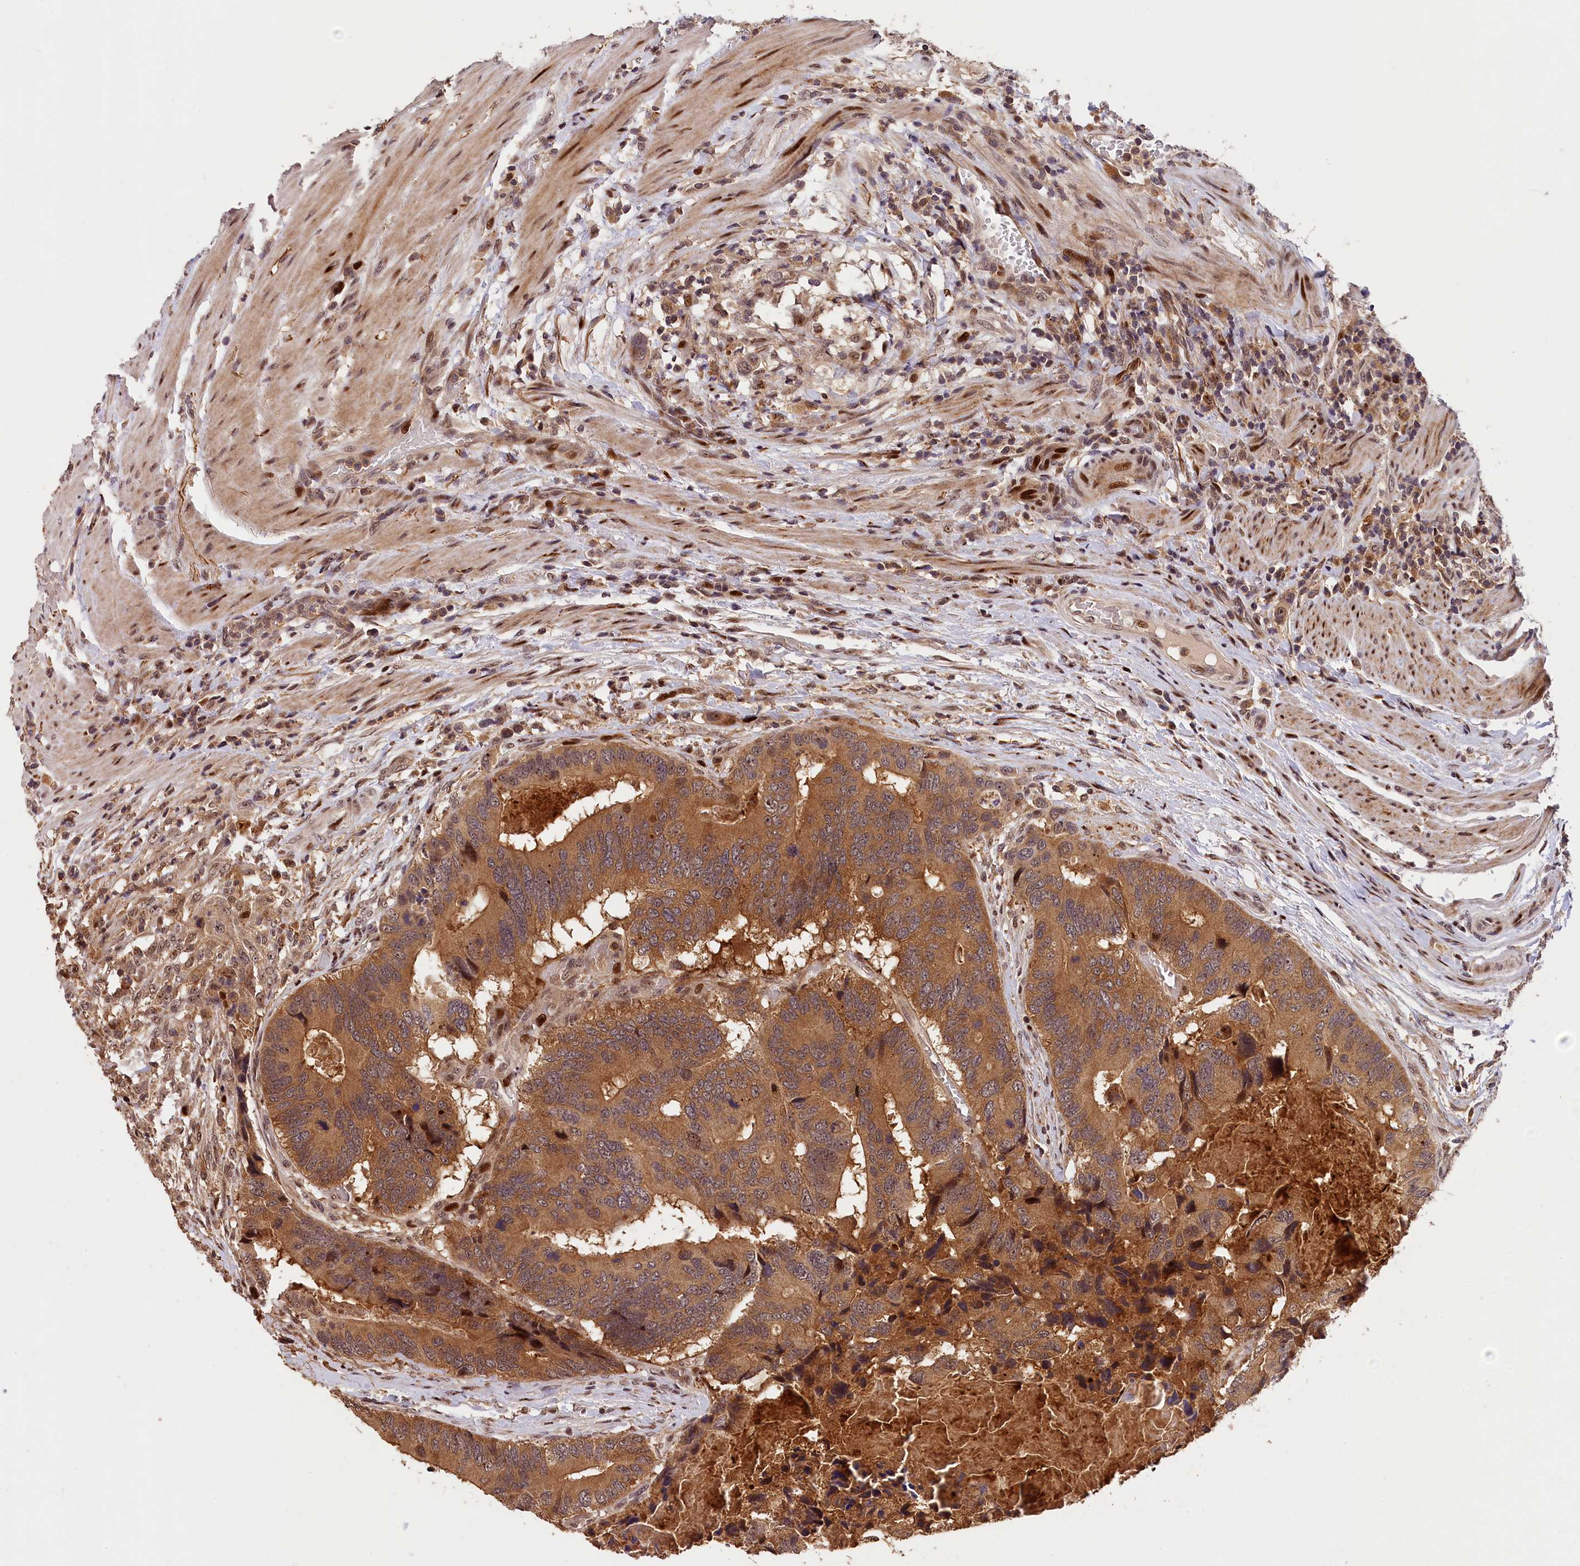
{"staining": {"intensity": "moderate", "quantity": ">75%", "location": "cytoplasmic/membranous"}, "tissue": "colorectal cancer", "cell_type": "Tumor cells", "image_type": "cancer", "snomed": [{"axis": "morphology", "description": "Adenocarcinoma, NOS"}, {"axis": "topography", "description": "Colon"}], "caption": "Tumor cells exhibit medium levels of moderate cytoplasmic/membranous expression in approximately >75% of cells in human colorectal adenocarcinoma. The staining was performed using DAB to visualize the protein expression in brown, while the nuclei were stained in blue with hematoxylin (Magnification: 20x).", "gene": "PHAF1", "patient": {"sex": "male", "age": 84}}